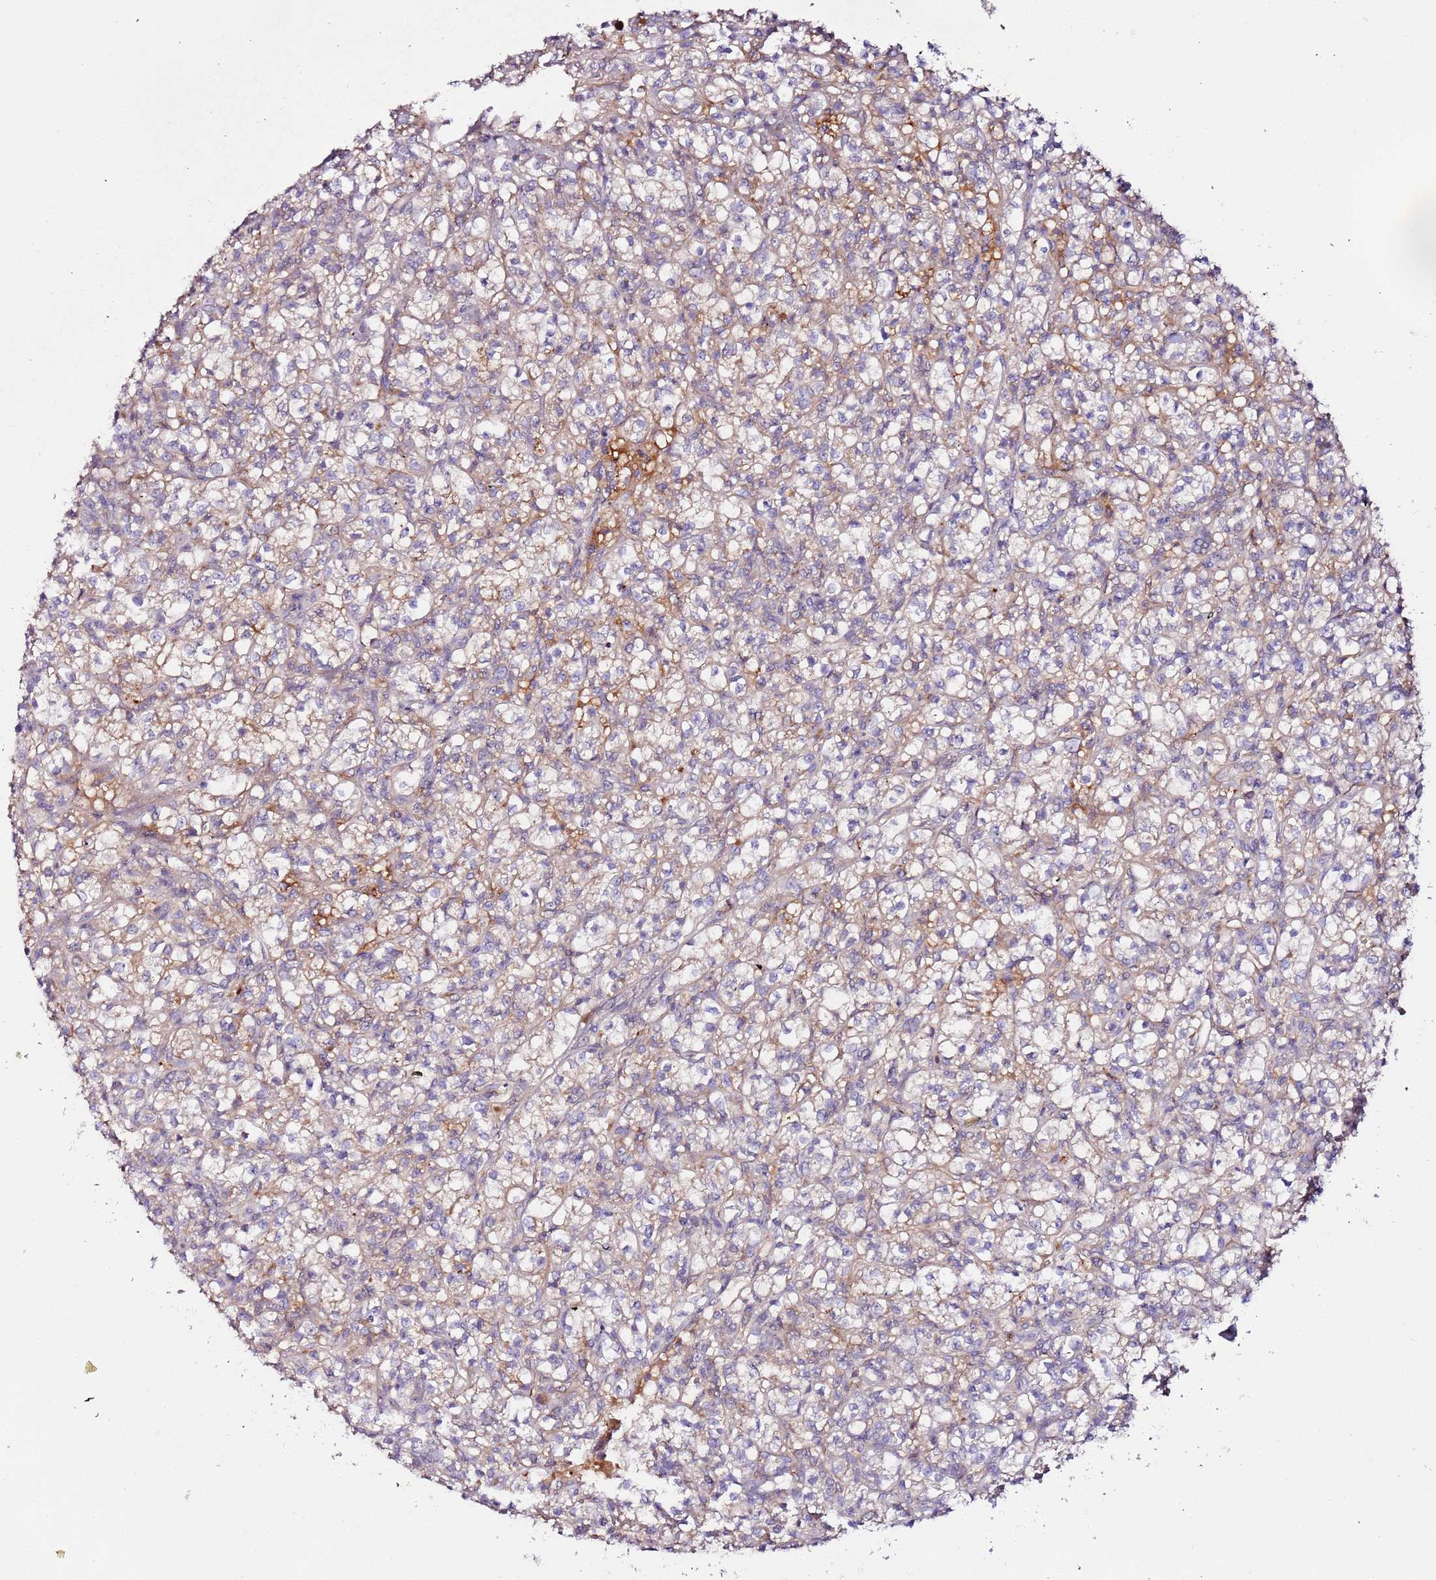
{"staining": {"intensity": "weak", "quantity": "25%-75%", "location": "cytoplasmic/membranous"}, "tissue": "renal cancer", "cell_type": "Tumor cells", "image_type": "cancer", "snomed": [{"axis": "morphology", "description": "Adenocarcinoma, NOS"}, {"axis": "topography", "description": "Kidney"}], "caption": "Renal cancer was stained to show a protein in brown. There is low levels of weak cytoplasmic/membranous positivity in approximately 25%-75% of tumor cells.", "gene": "FLVCR1", "patient": {"sex": "female", "age": 59}}